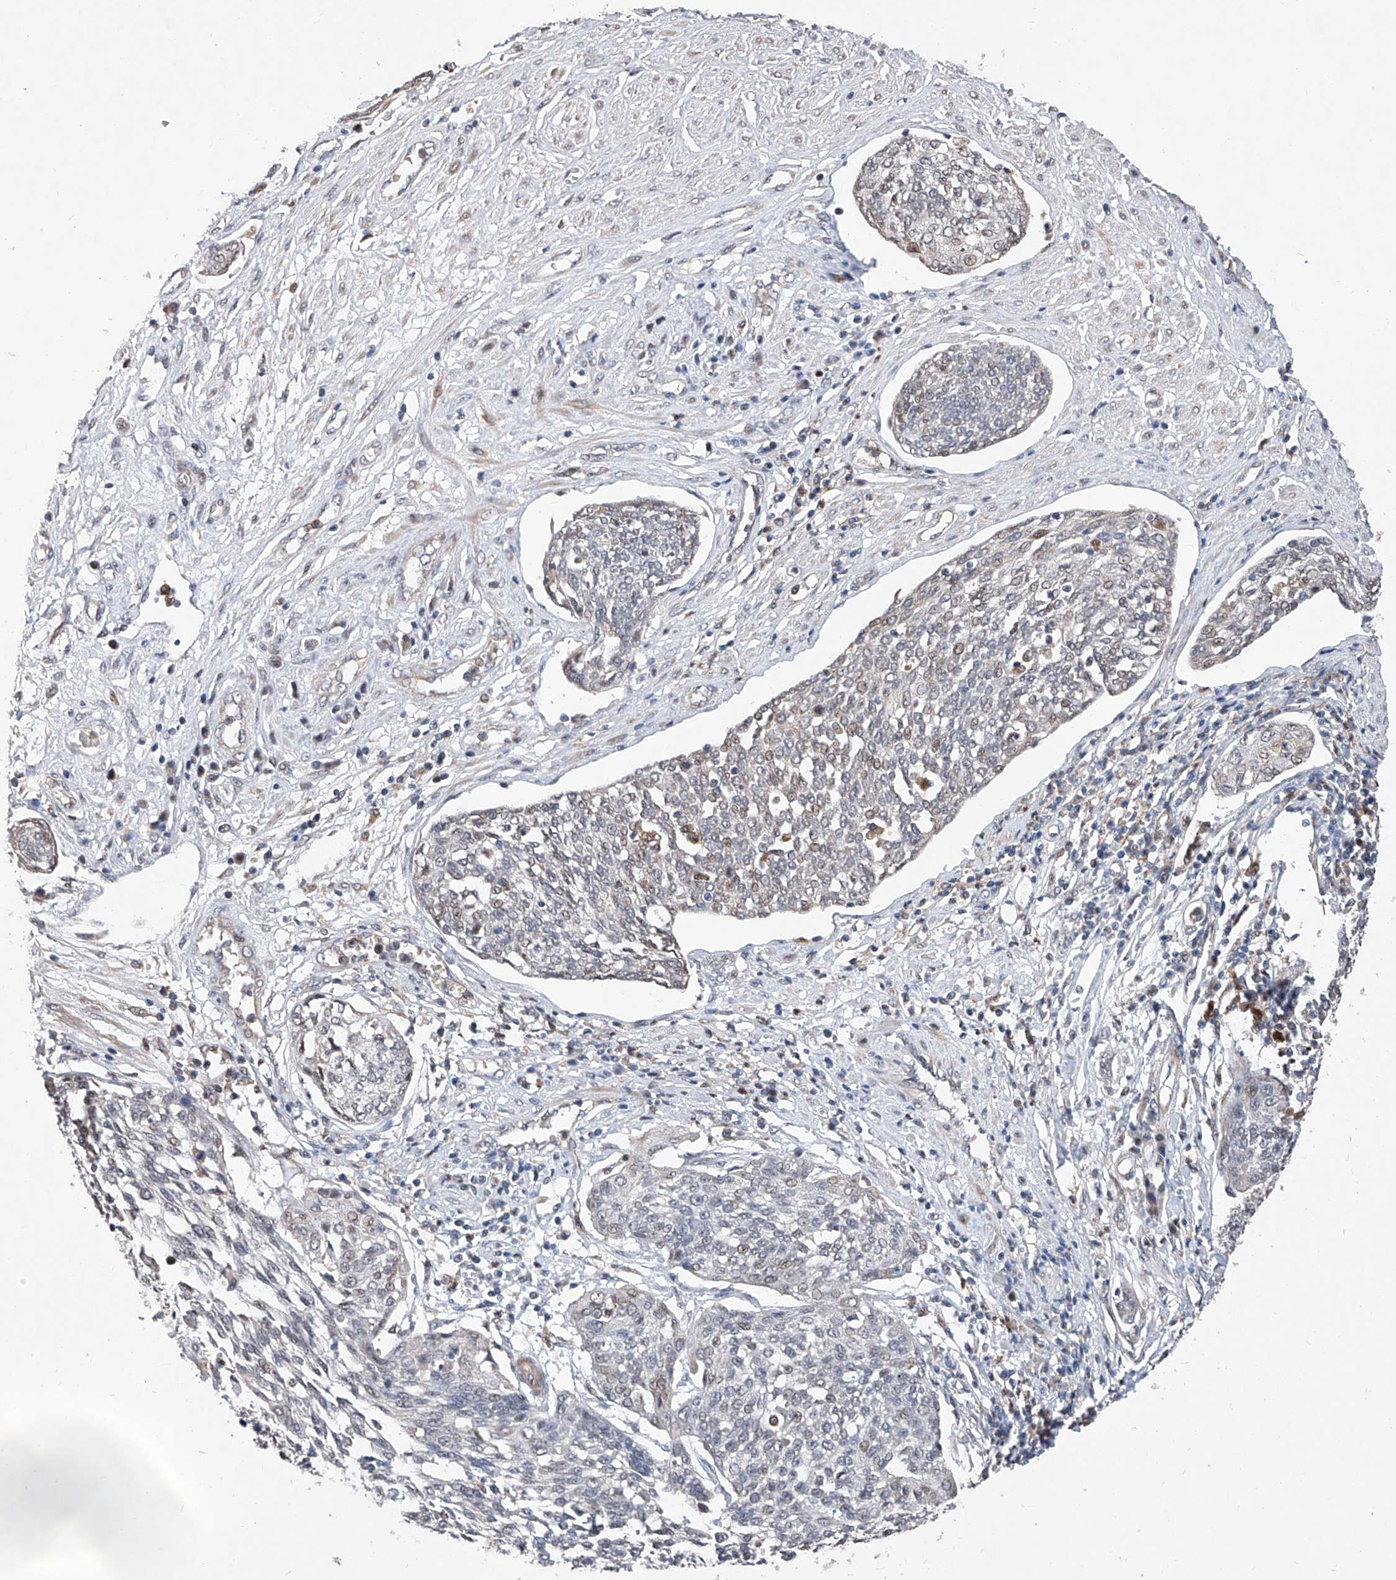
{"staining": {"intensity": "weak", "quantity": "<25%", "location": "nuclear"}, "tissue": "cervical cancer", "cell_type": "Tumor cells", "image_type": "cancer", "snomed": [{"axis": "morphology", "description": "Squamous cell carcinoma, NOS"}, {"axis": "topography", "description": "Cervix"}], "caption": "A high-resolution photomicrograph shows immunohistochemistry (IHC) staining of cervical squamous cell carcinoma, which shows no significant positivity in tumor cells.", "gene": "FARP2", "patient": {"sex": "female", "age": 34}}